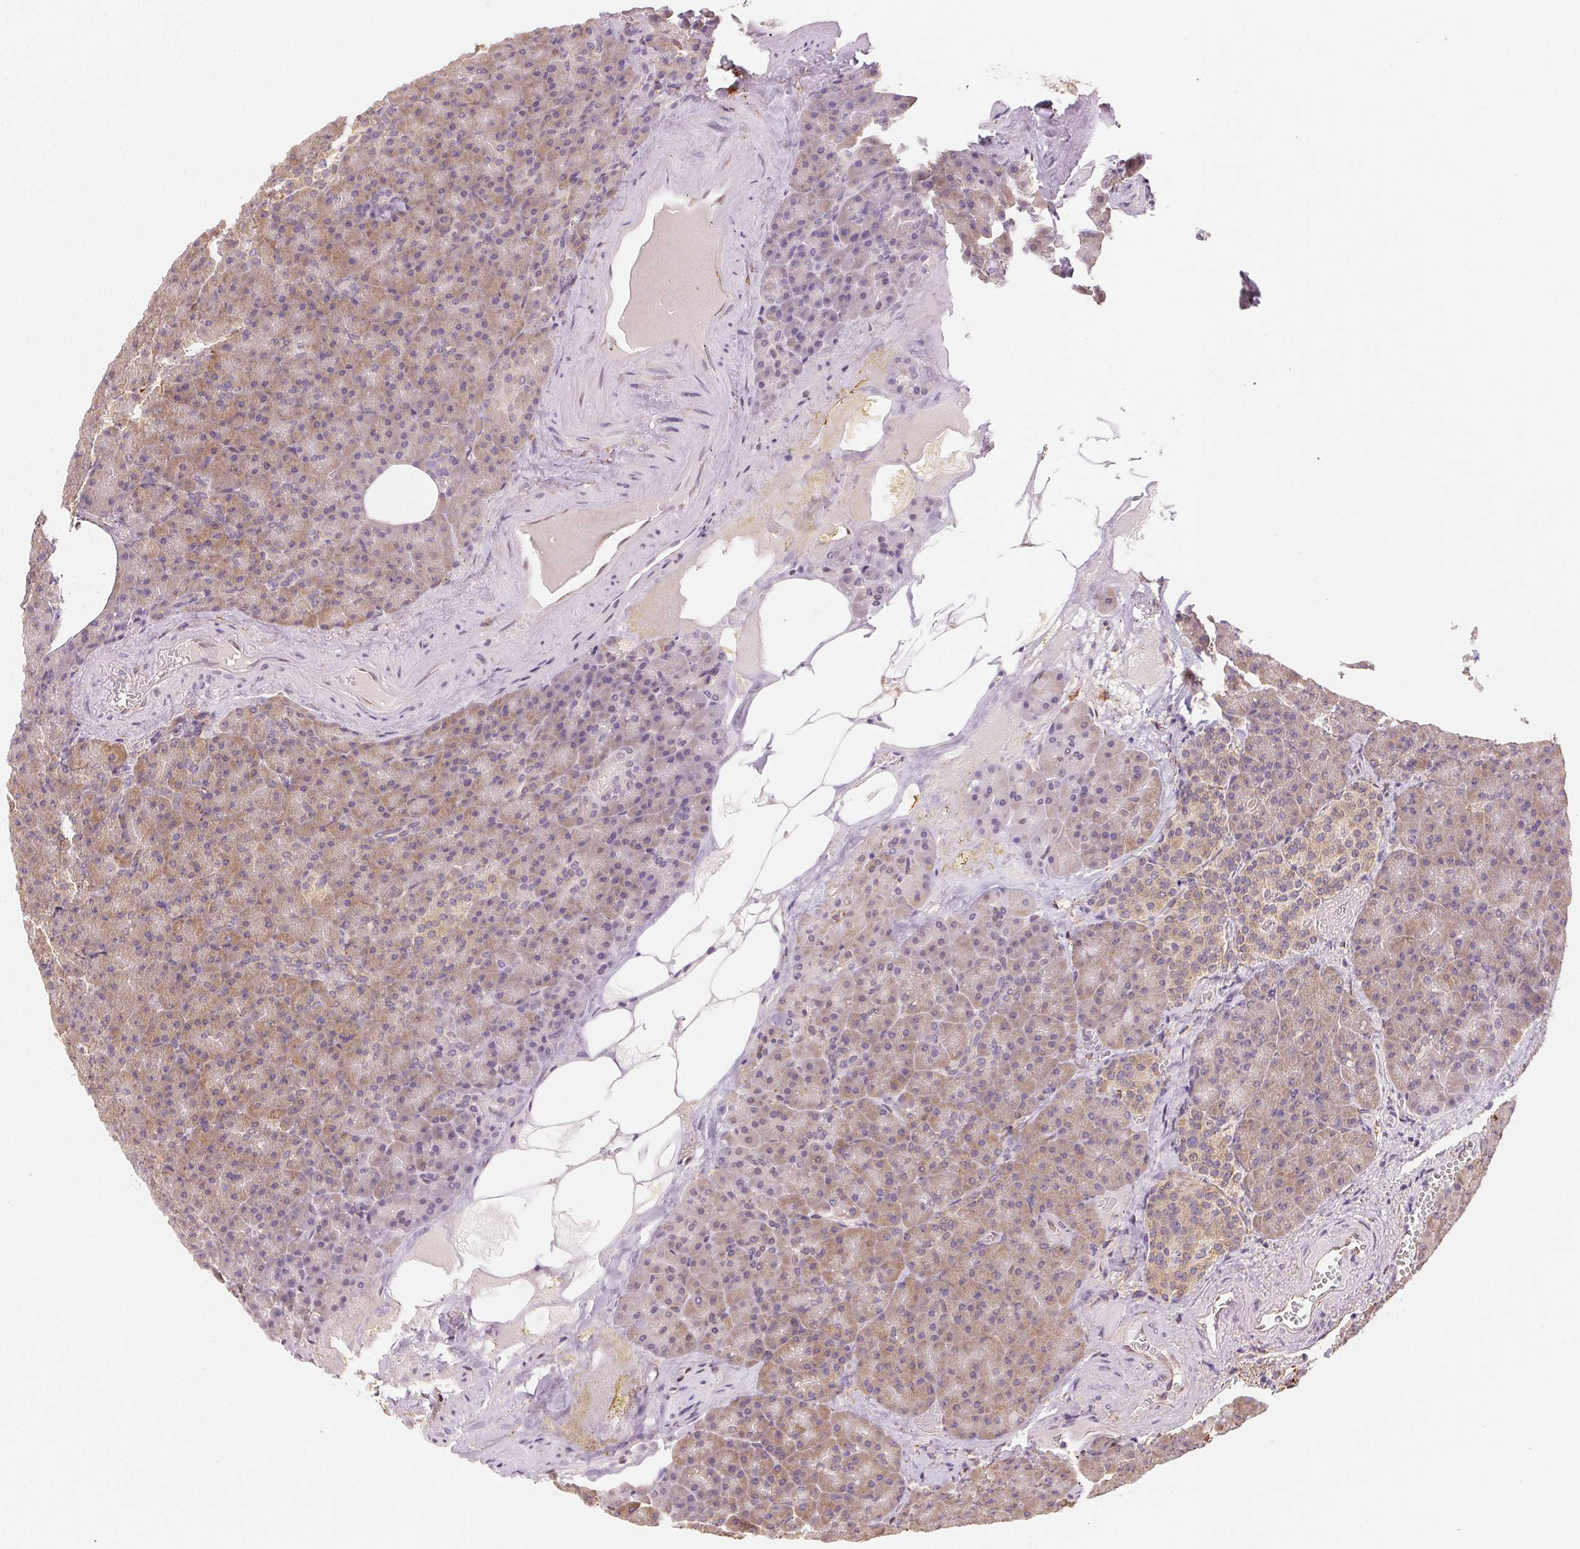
{"staining": {"intensity": "moderate", "quantity": "25%-75%", "location": "cytoplasmic/membranous"}, "tissue": "pancreas", "cell_type": "Exocrine glandular cells", "image_type": "normal", "snomed": [{"axis": "morphology", "description": "Normal tissue, NOS"}, {"axis": "topography", "description": "Pancreas"}], "caption": "Immunohistochemical staining of normal pancreas displays 25%-75% levels of moderate cytoplasmic/membranous protein positivity in approximately 25%-75% of exocrine glandular cells. (IHC, brightfield microscopy, high magnification).", "gene": "RCN3", "patient": {"sex": "female", "age": 74}}